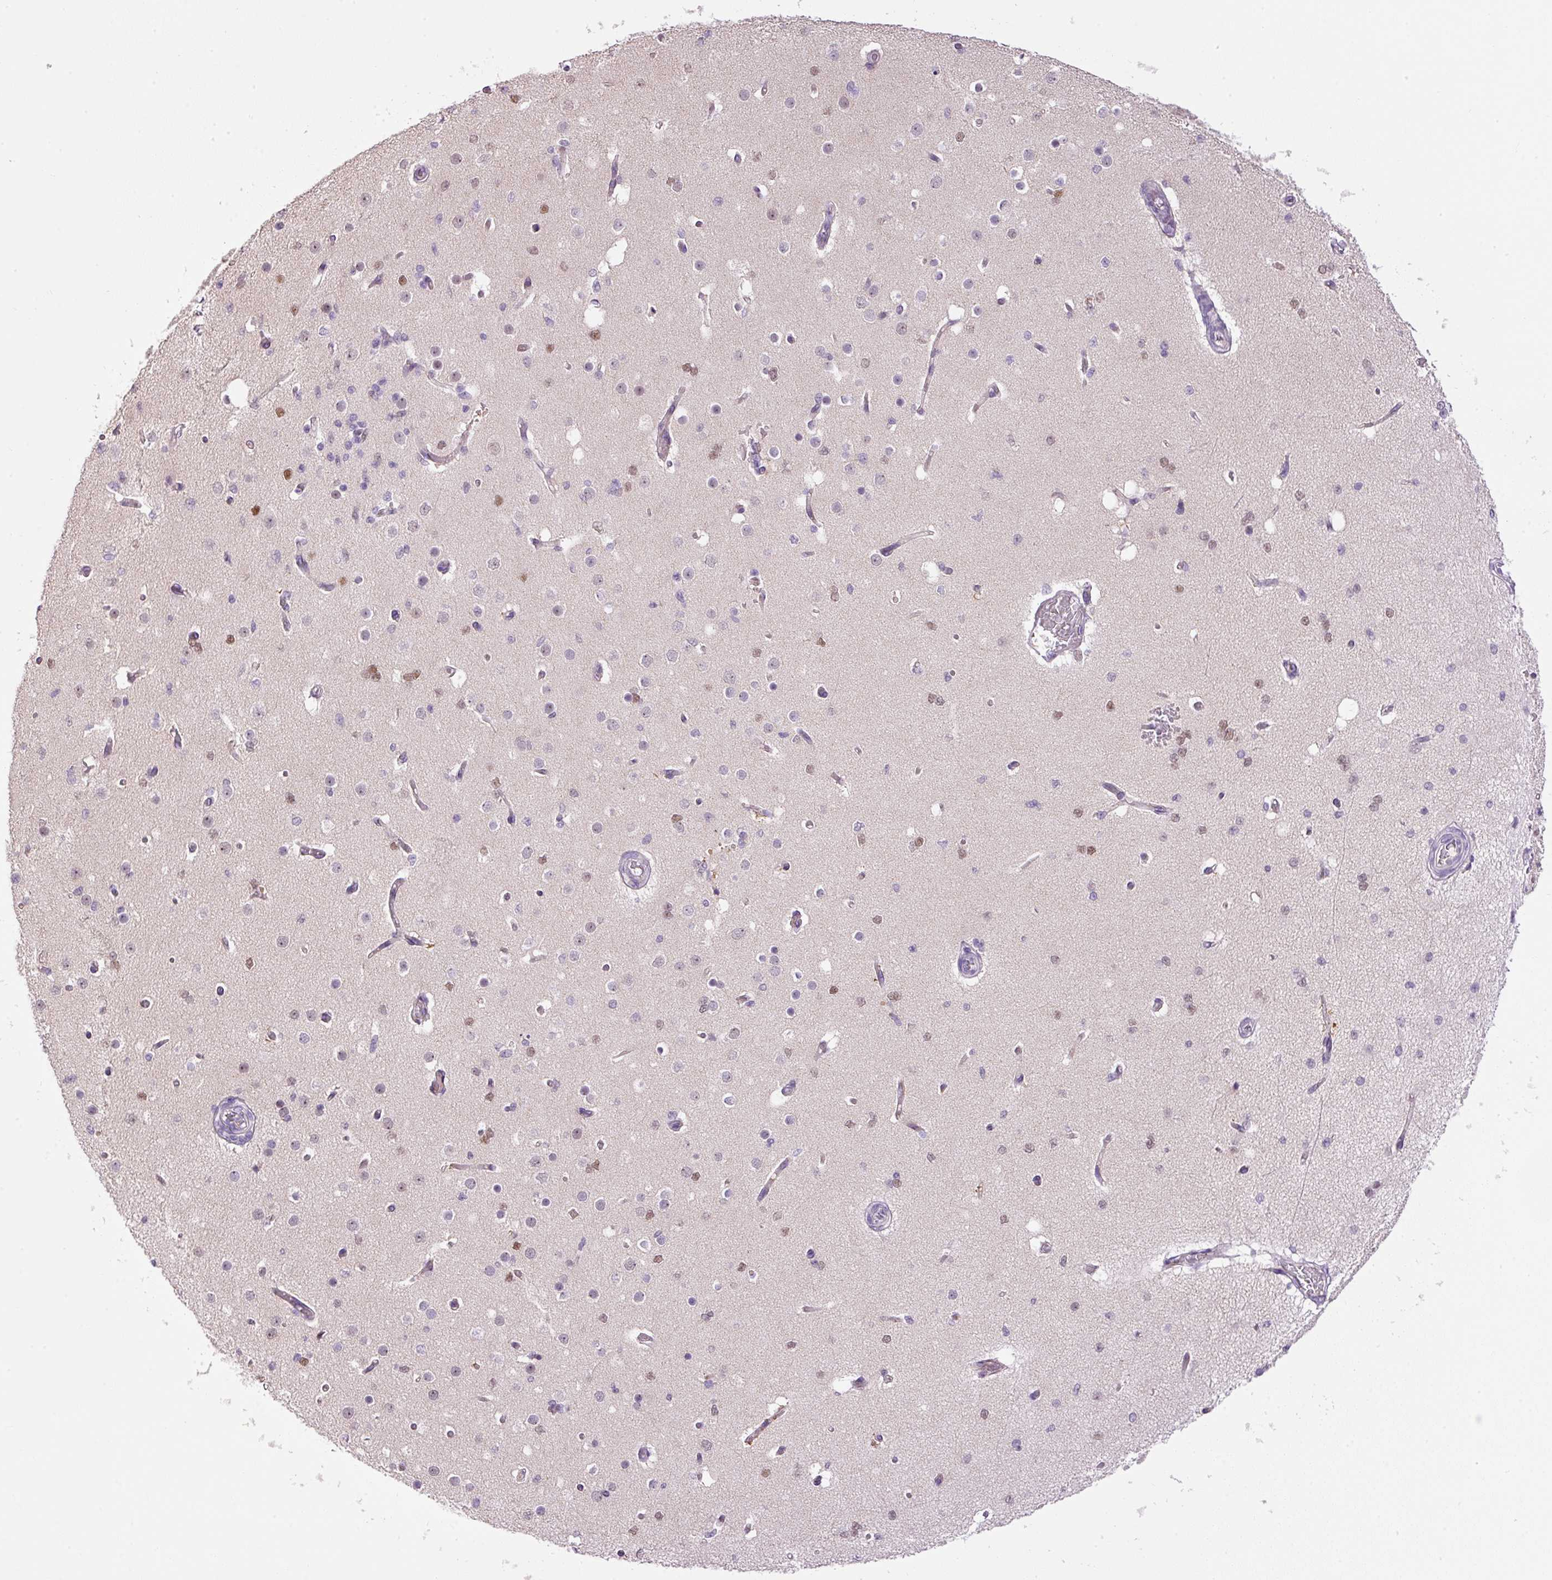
{"staining": {"intensity": "negative", "quantity": "none", "location": "none"}, "tissue": "cerebral cortex", "cell_type": "Endothelial cells", "image_type": "normal", "snomed": [{"axis": "morphology", "description": "Normal tissue, NOS"}, {"axis": "morphology", "description": "Inflammation, NOS"}, {"axis": "topography", "description": "Cerebral cortex"}], "caption": "Endothelial cells show no significant positivity in benign cerebral cortex. Nuclei are stained in blue.", "gene": "KPNA2", "patient": {"sex": "male", "age": 6}}